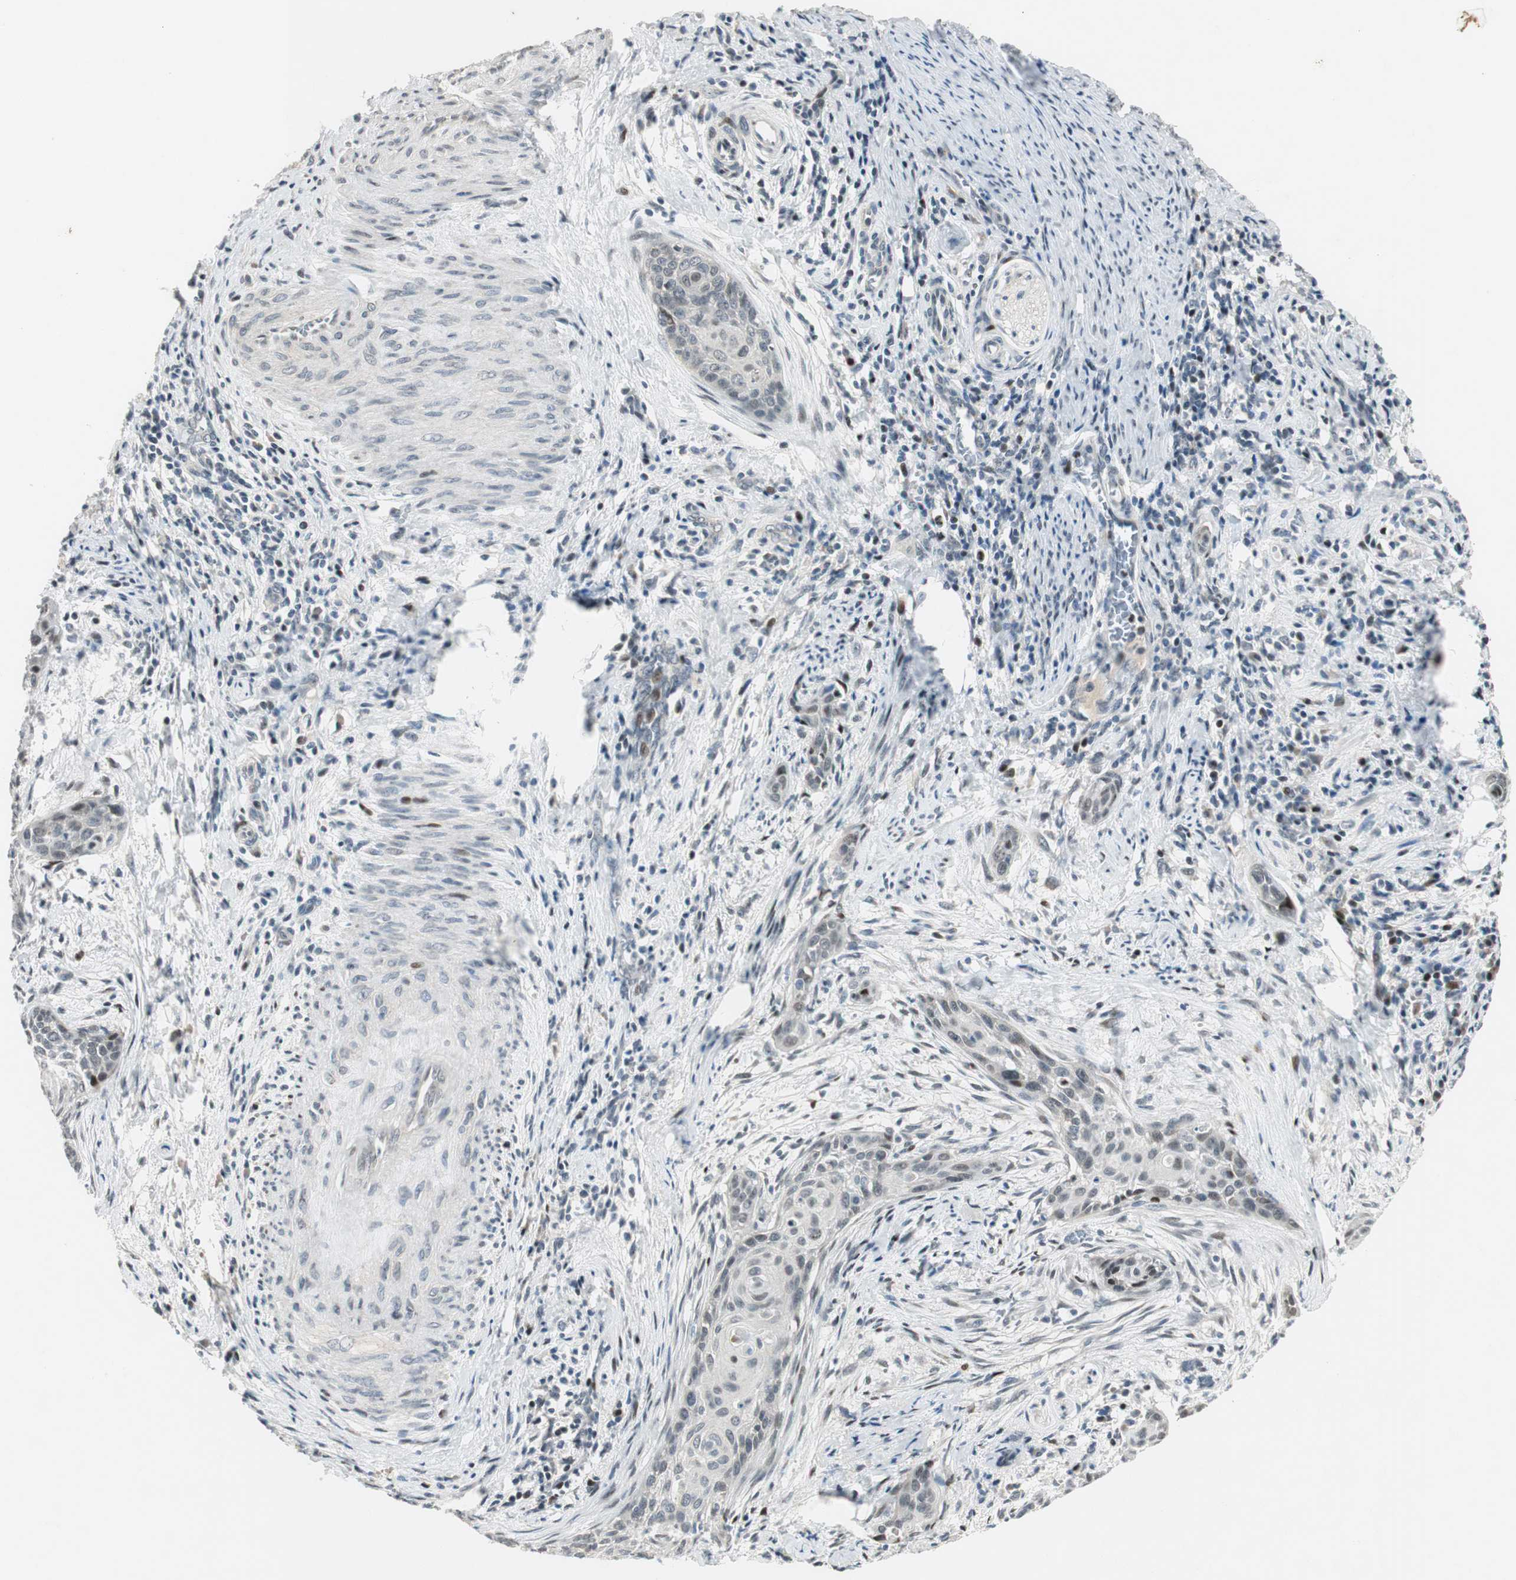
{"staining": {"intensity": "strong", "quantity": "<25%", "location": "nuclear"}, "tissue": "cervical cancer", "cell_type": "Tumor cells", "image_type": "cancer", "snomed": [{"axis": "morphology", "description": "Squamous cell carcinoma, NOS"}, {"axis": "topography", "description": "Cervix"}], "caption": "Strong nuclear staining for a protein is present in approximately <25% of tumor cells of cervical squamous cell carcinoma using IHC.", "gene": "AJUBA", "patient": {"sex": "female", "age": 33}}